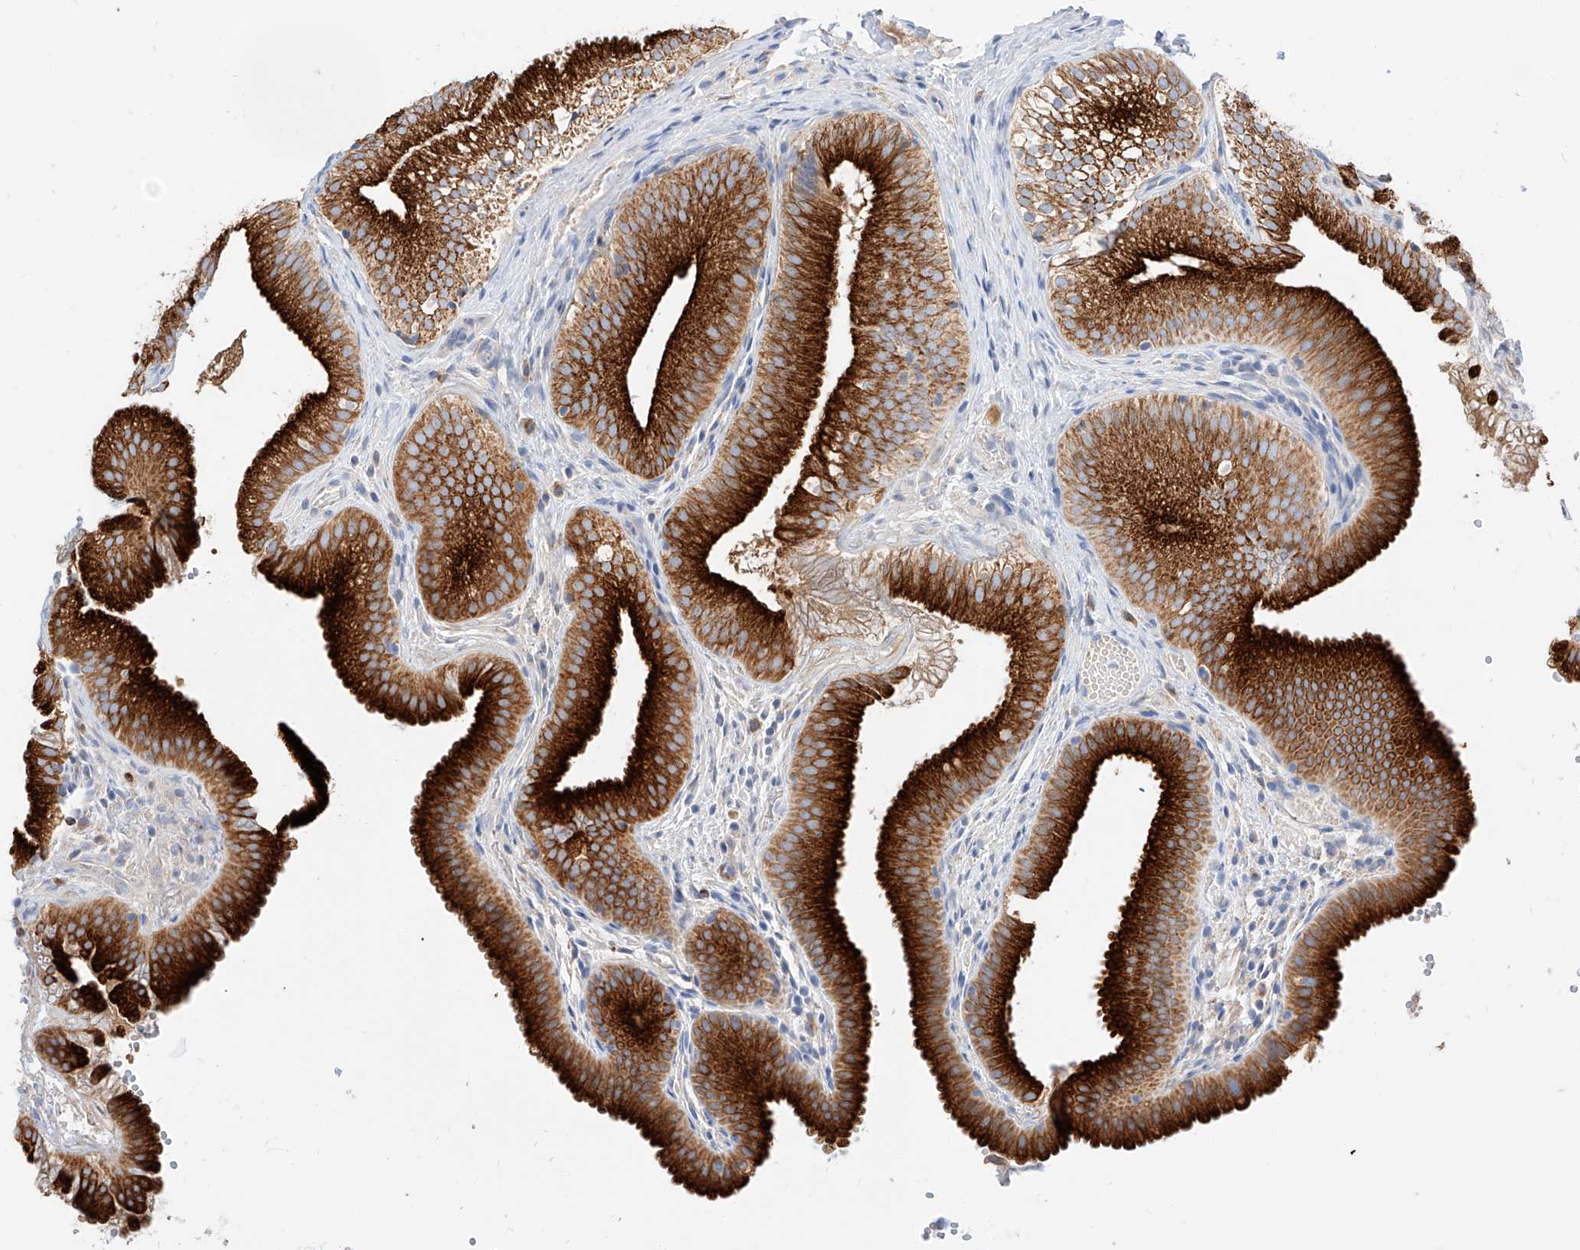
{"staining": {"intensity": "strong", "quantity": ">75%", "location": "cytoplasmic/membranous"}, "tissue": "gallbladder", "cell_type": "Glandular cells", "image_type": "normal", "snomed": [{"axis": "morphology", "description": "Normal tissue, NOS"}, {"axis": "topography", "description": "Gallbladder"}], "caption": "Protein staining by immunohistochemistry (IHC) reveals strong cytoplasmic/membranous staining in approximately >75% of glandular cells in benign gallbladder.", "gene": "MAP7", "patient": {"sex": "female", "age": 30}}